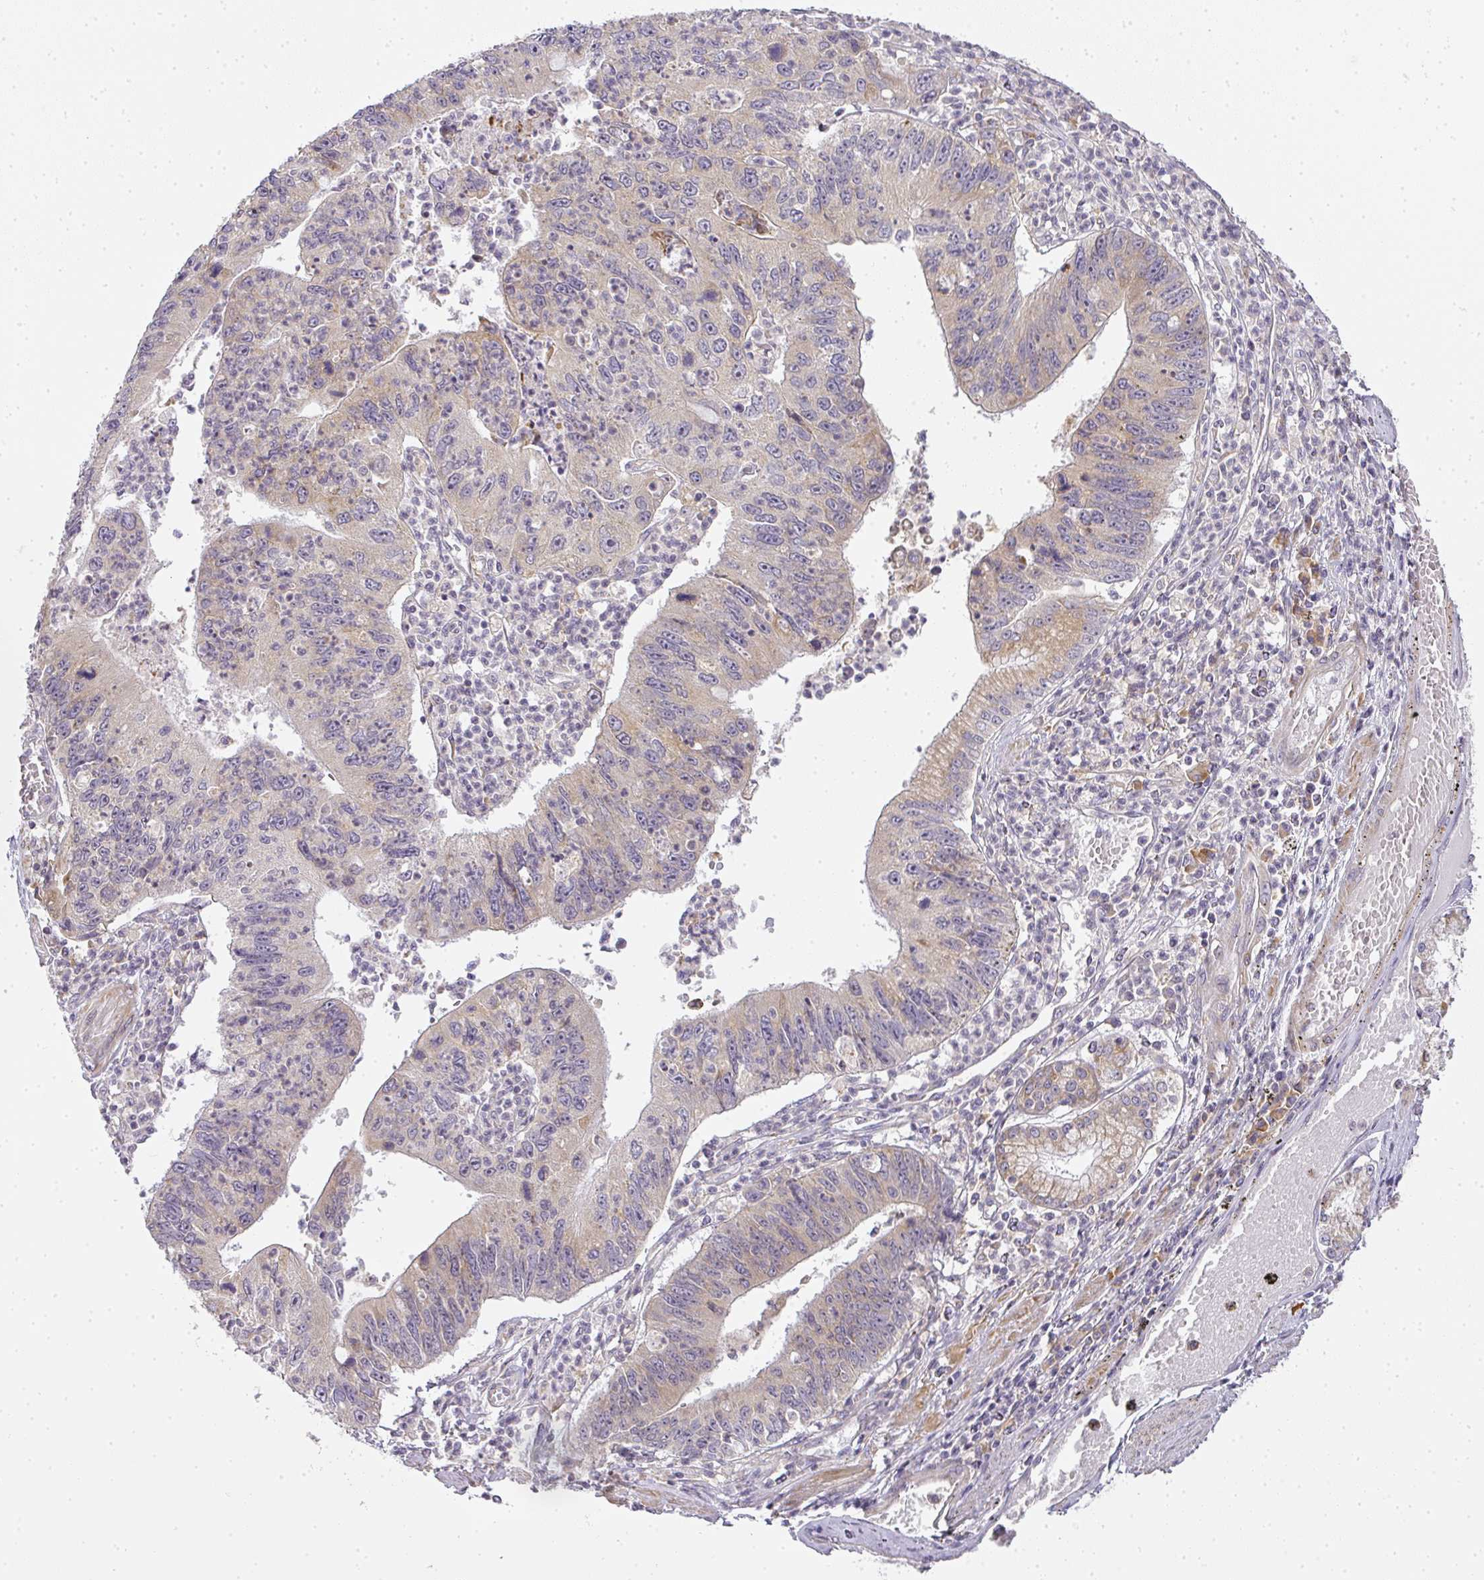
{"staining": {"intensity": "weak", "quantity": "25%-75%", "location": "cytoplasmic/membranous"}, "tissue": "stomach cancer", "cell_type": "Tumor cells", "image_type": "cancer", "snomed": [{"axis": "morphology", "description": "Adenocarcinoma, NOS"}, {"axis": "topography", "description": "Stomach"}], "caption": "Immunohistochemical staining of adenocarcinoma (stomach) exhibits weak cytoplasmic/membranous protein positivity in about 25%-75% of tumor cells. The staining was performed using DAB to visualize the protein expression in brown, while the nuclei were stained in blue with hematoxylin (Magnification: 20x).", "gene": "MED19", "patient": {"sex": "male", "age": 59}}